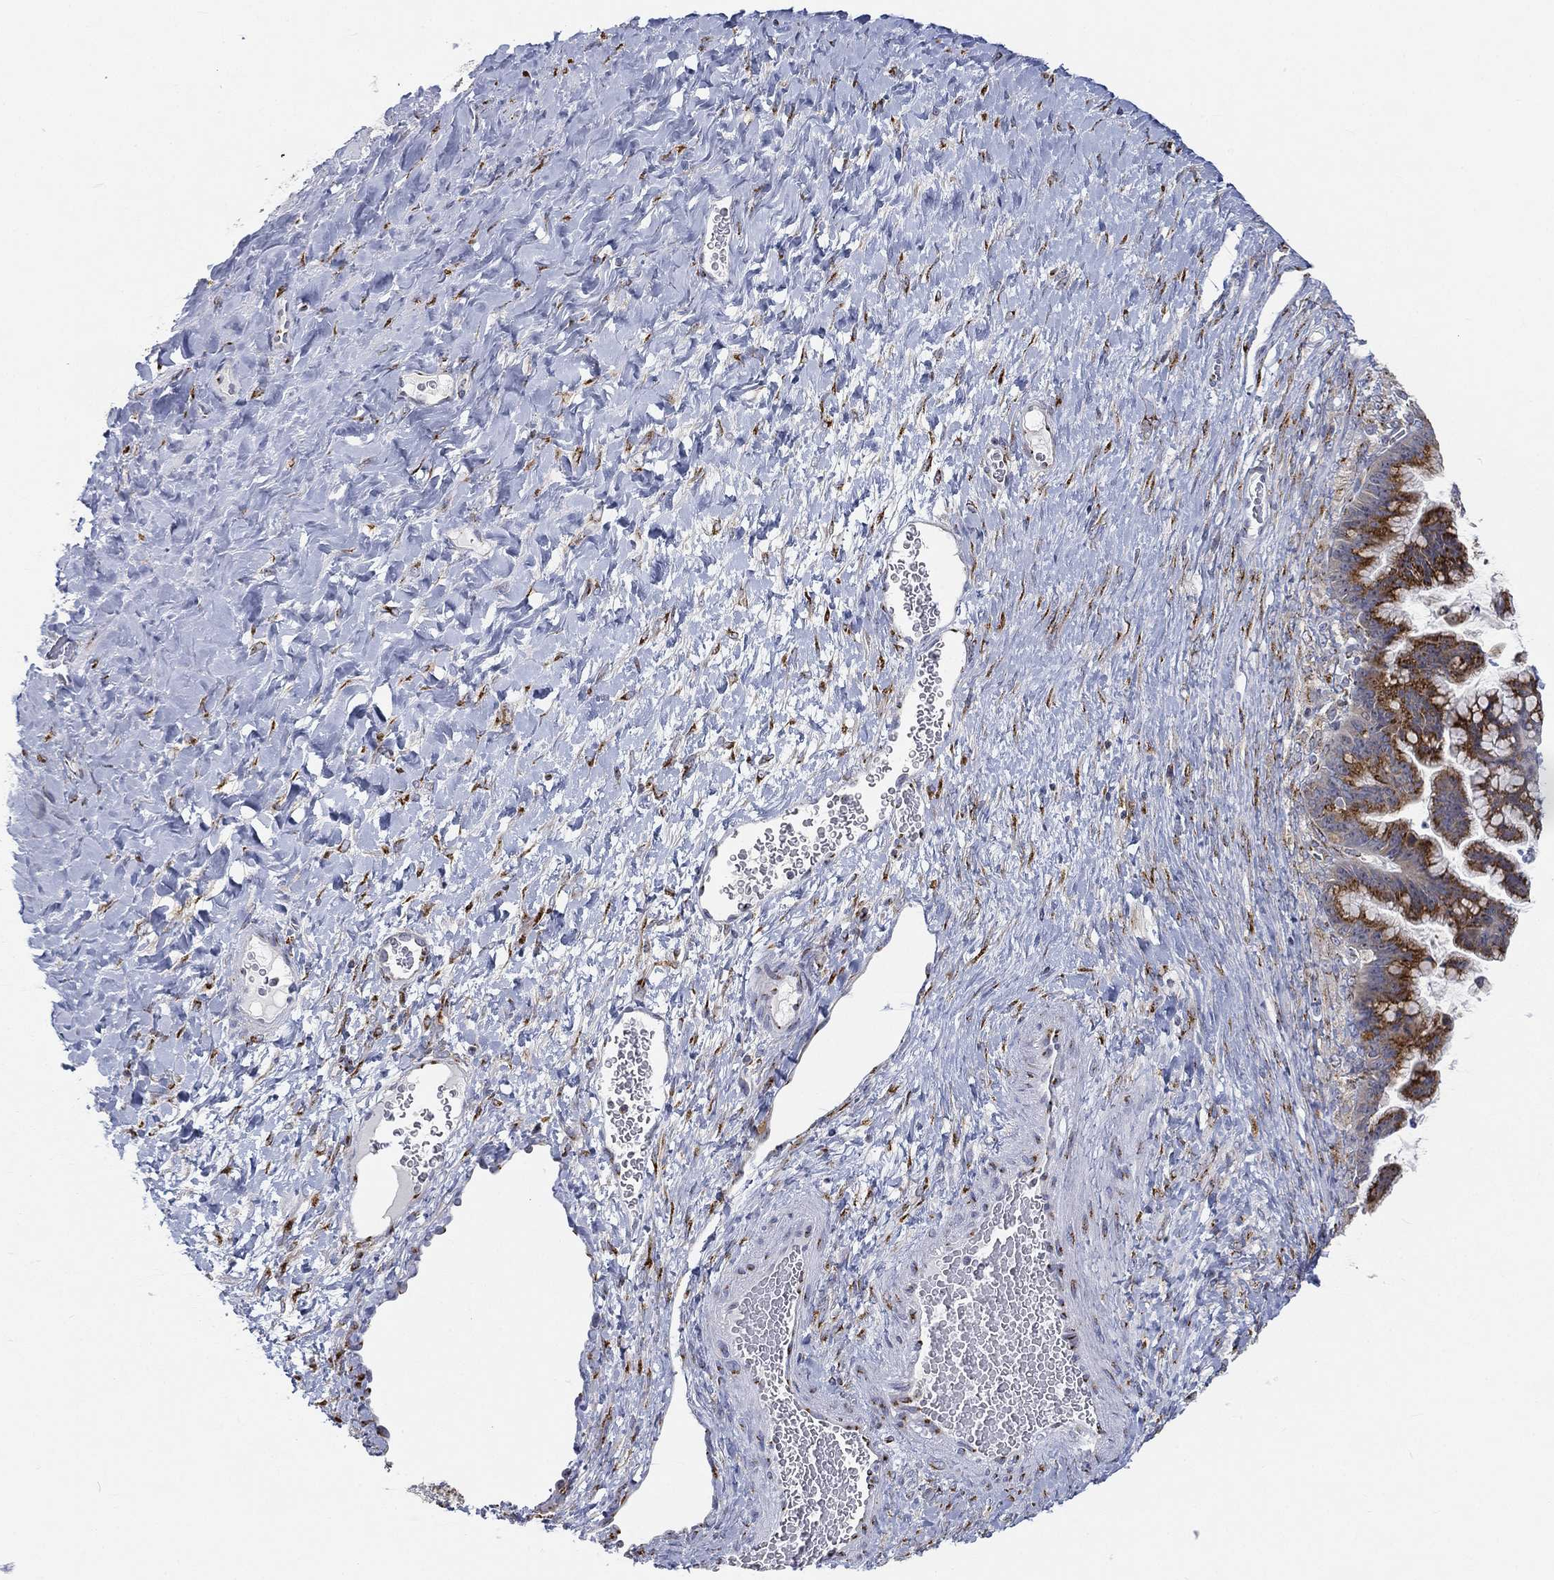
{"staining": {"intensity": "strong", "quantity": ">75%", "location": "cytoplasmic/membranous"}, "tissue": "ovarian cancer", "cell_type": "Tumor cells", "image_type": "cancer", "snomed": [{"axis": "morphology", "description": "Cystadenocarcinoma, mucinous, NOS"}, {"axis": "topography", "description": "Ovary"}], "caption": "This image shows ovarian mucinous cystadenocarcinoma stained with immunohistochemistry (IHC) to label a protein in brown. The cytoplasmic/membranous of tumor cells show strong positivity for the protein. Nuclei are counter-stained blue.", "gene": "TICAM1", "patient": {"sex": "female", "age": 67}}